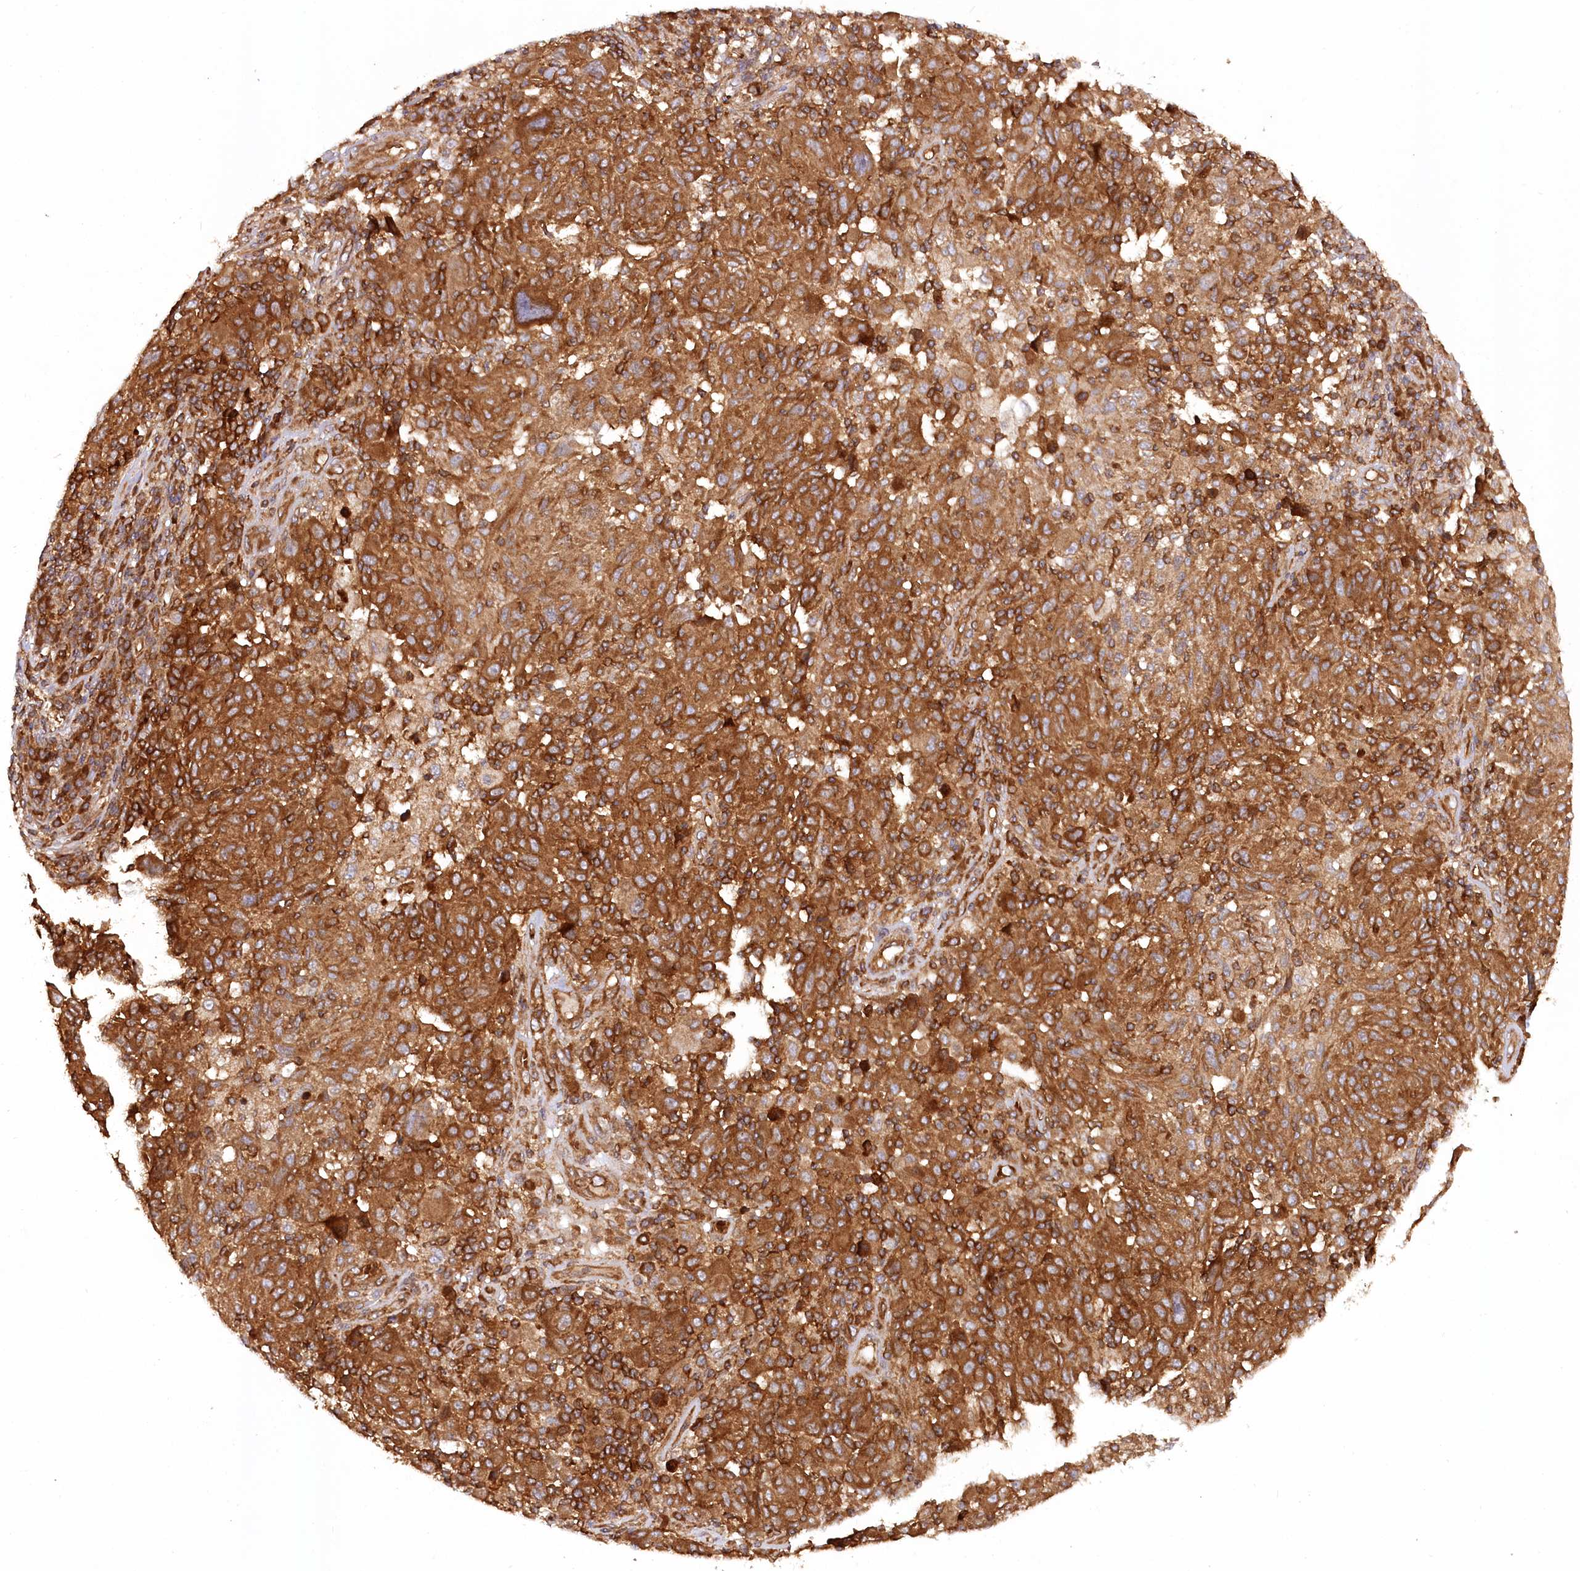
{"staining": {"intensity": "strong", "quantity": ">75%", "location": "cytoplasmic/membranous"}, "tissue": "melanoma", "cell_type": "Tumor cells", "image_type": "cancer", "snomed": [{"axis": "morphology", "description": "Malignant melanoma, NOS"}, {"axis": "topography", "description": "Skin"}], "caption": "Malignant melanoma was stained to show a protein in brown. There is high levels of strong cytoplasmic/membranous expression in approximately >75% of tumor cells.", "gene": "PAIP2", "patient": {"sex": "male", "age": 53}}